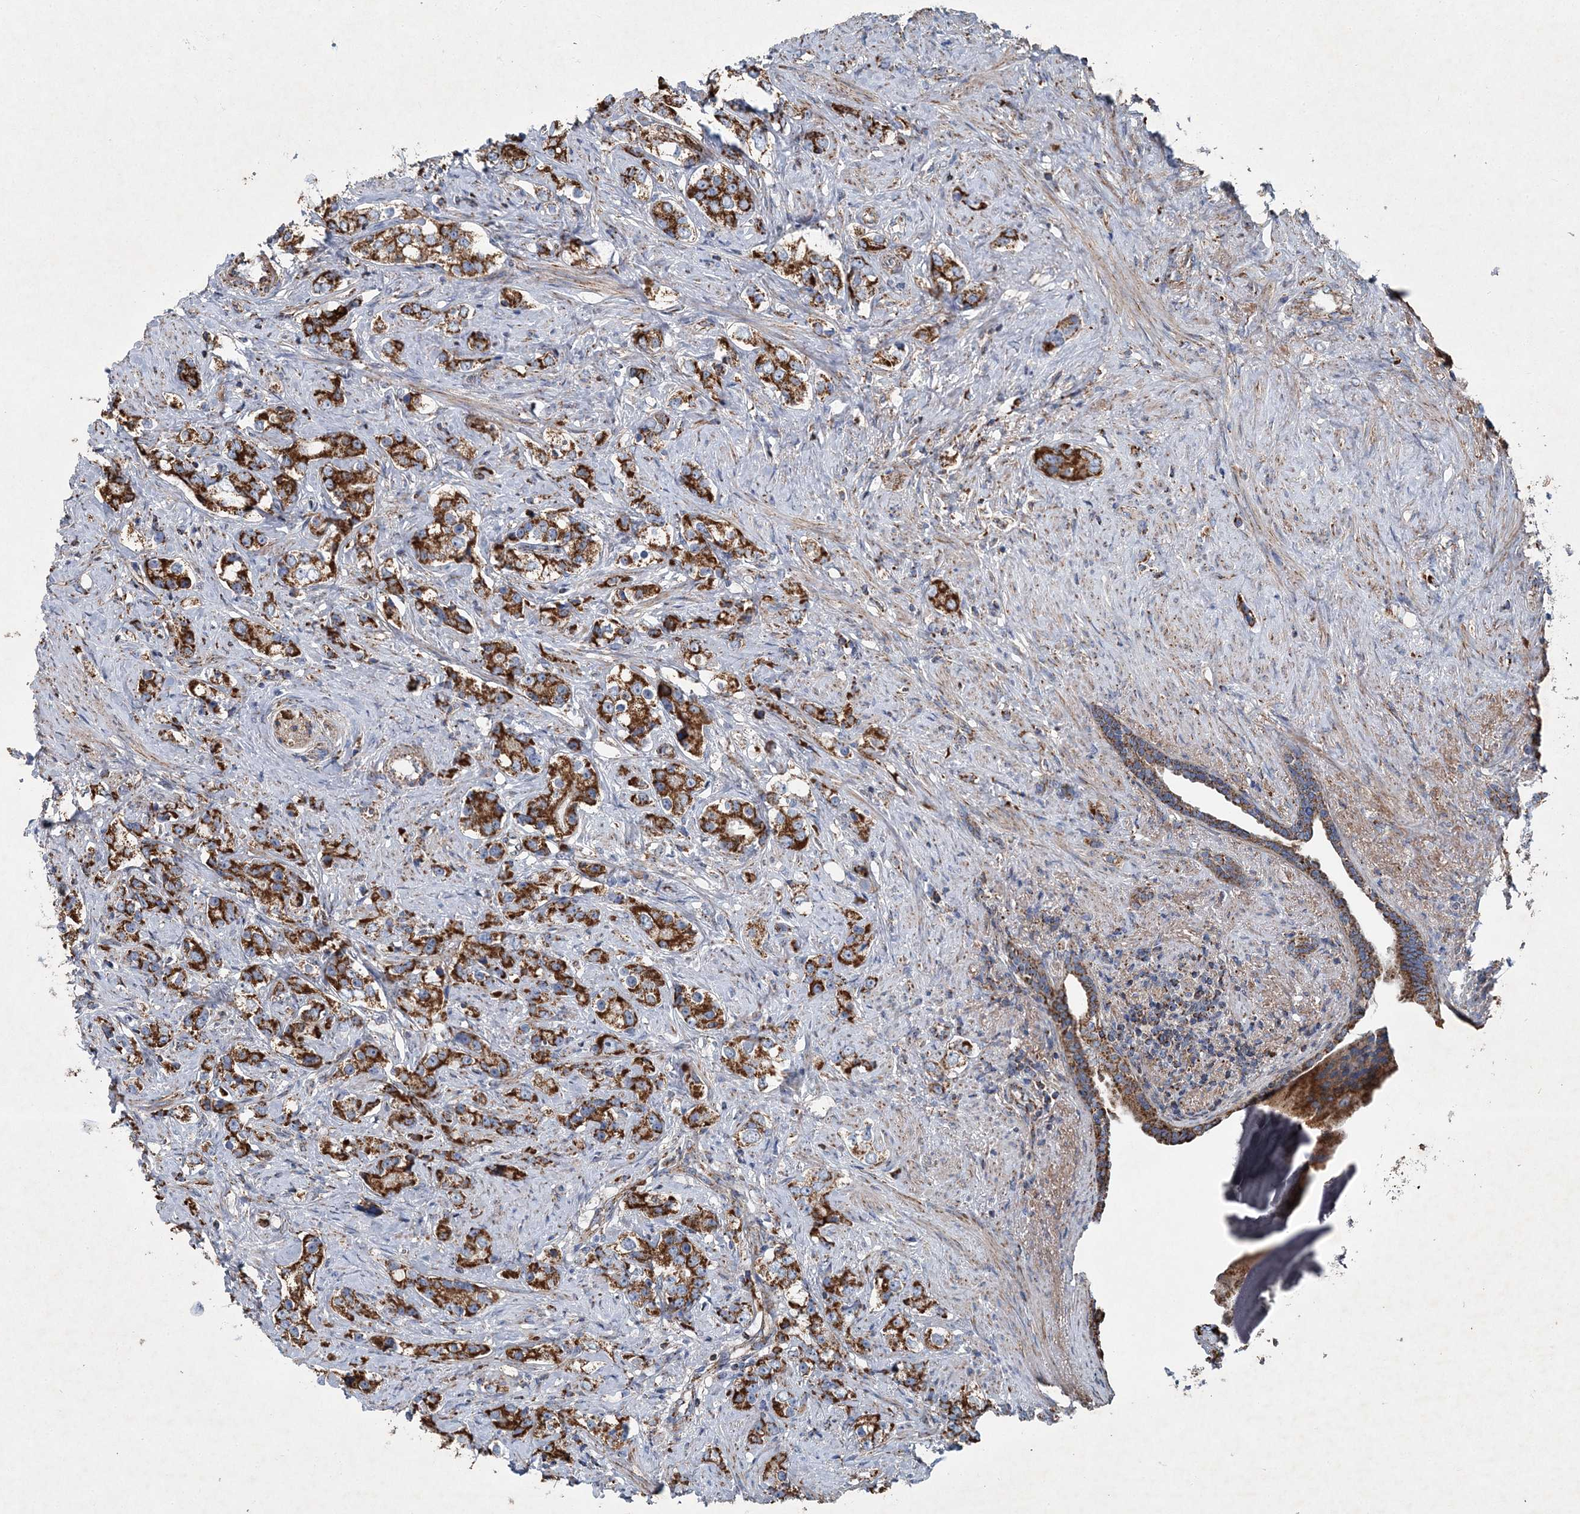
{"staining": {"intensity": "strong", "quantity": ">75%", "location": "cytoplasmic/membranous"}, "tissue": "prostate cancer", "cell_type": "Tumor cells", "image_type": "cancer", "snomed": [{"axis": "morphology", "description": "Adenocarcinoma, High grade"}, {"axis": "topography", "description": "Prostate"}], "caption": "Protein expression analysis of prostate cancer (adenocarcinoma (high-grade)) demonstrates strong cytoplasmic/membranous expression in approximately >75% of tumor cells.", "gene": "SPAG16", "patient": {"sex": "male", "age": 63}}